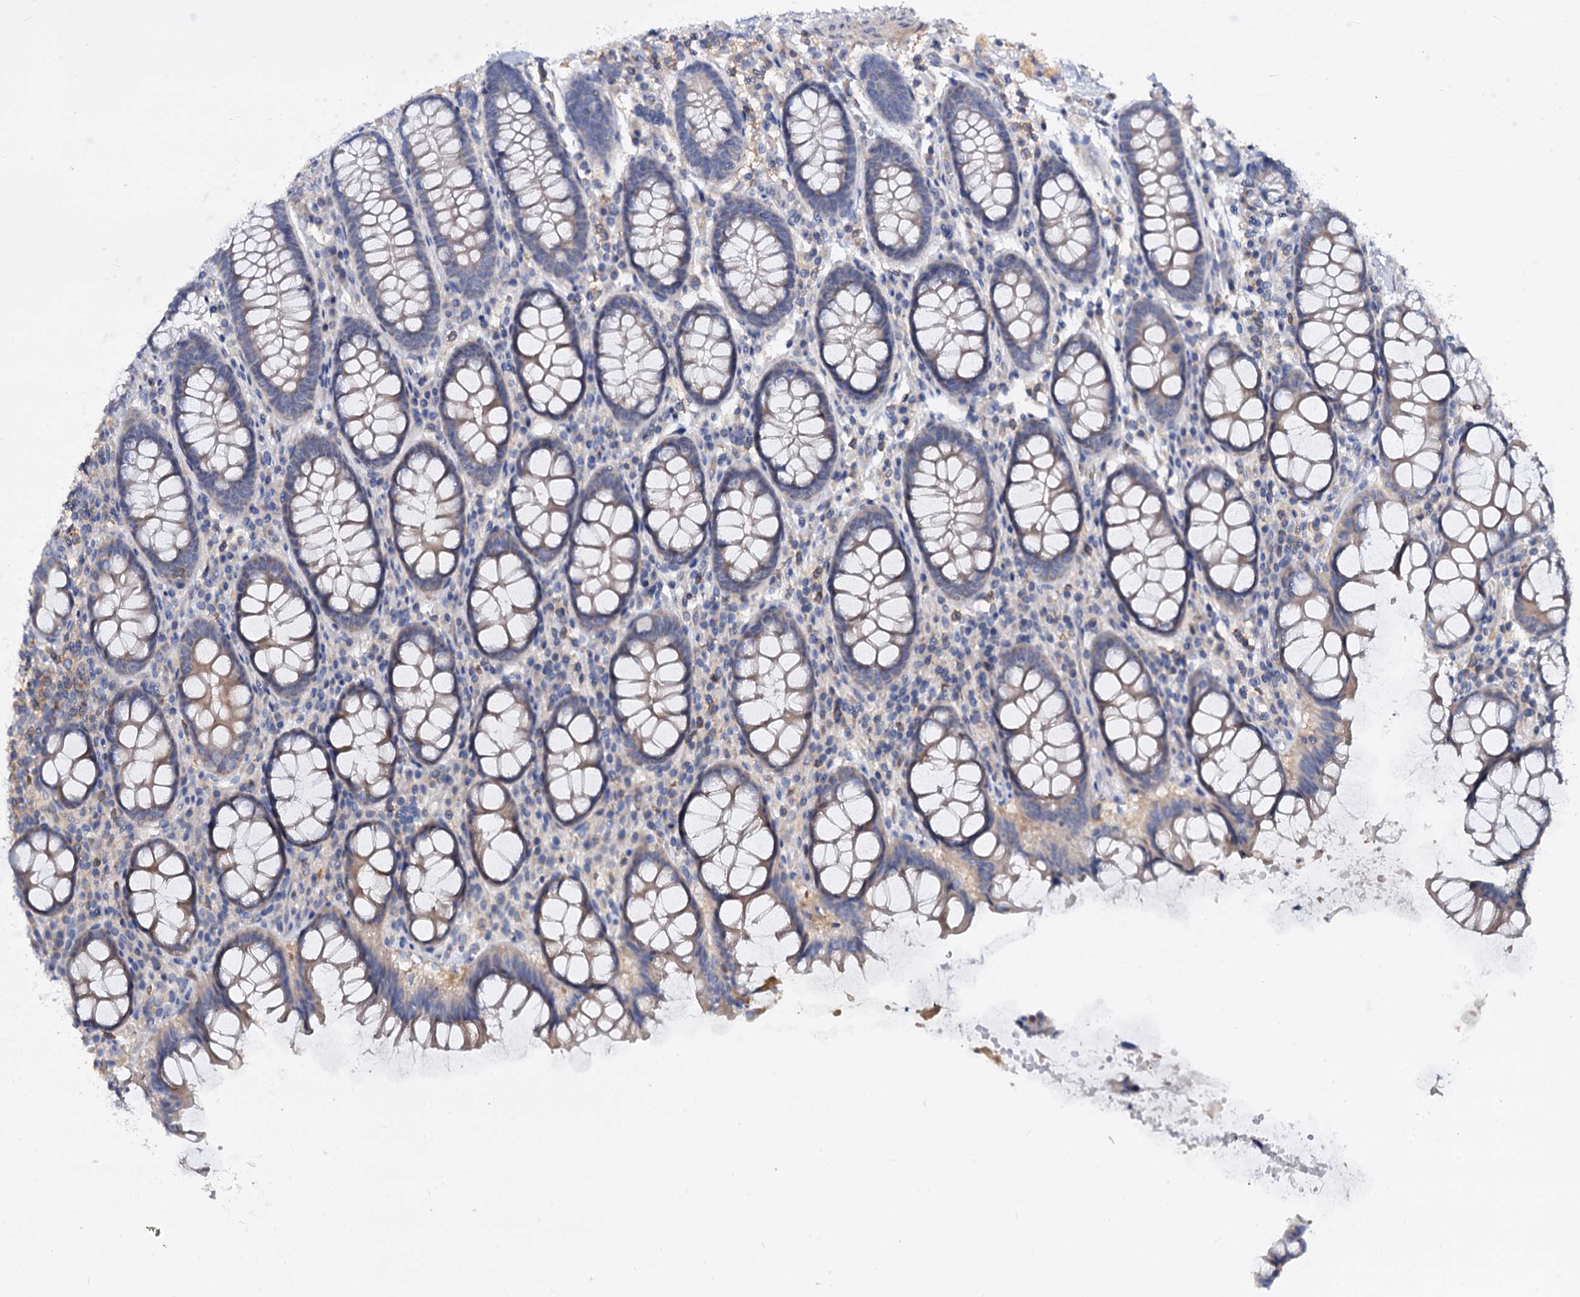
{"staining": {"intensity": "weak", "quantity": ">75%", "location": "cytoplasmic/membranous"}, "tissue": "colon", "cell_type": "Endothelial cells", "image_type": "normal", "snomed": [{"axis": "morphology", "description": "Normal tissue, NOS"}, {"axis": "topography", "description": "Colon"}], "caption": "Protein staining of unremarkable colon exhibits weak cytoplasmic/membranous positivity in about >75% of endothelial cells. (Stains: DAB in brown, nuclei in blue, Microscopy: brightfield microscopy at high magnification).", "gene": "ANKRD13A", "patient": {"sex": "female", "age": 79}}